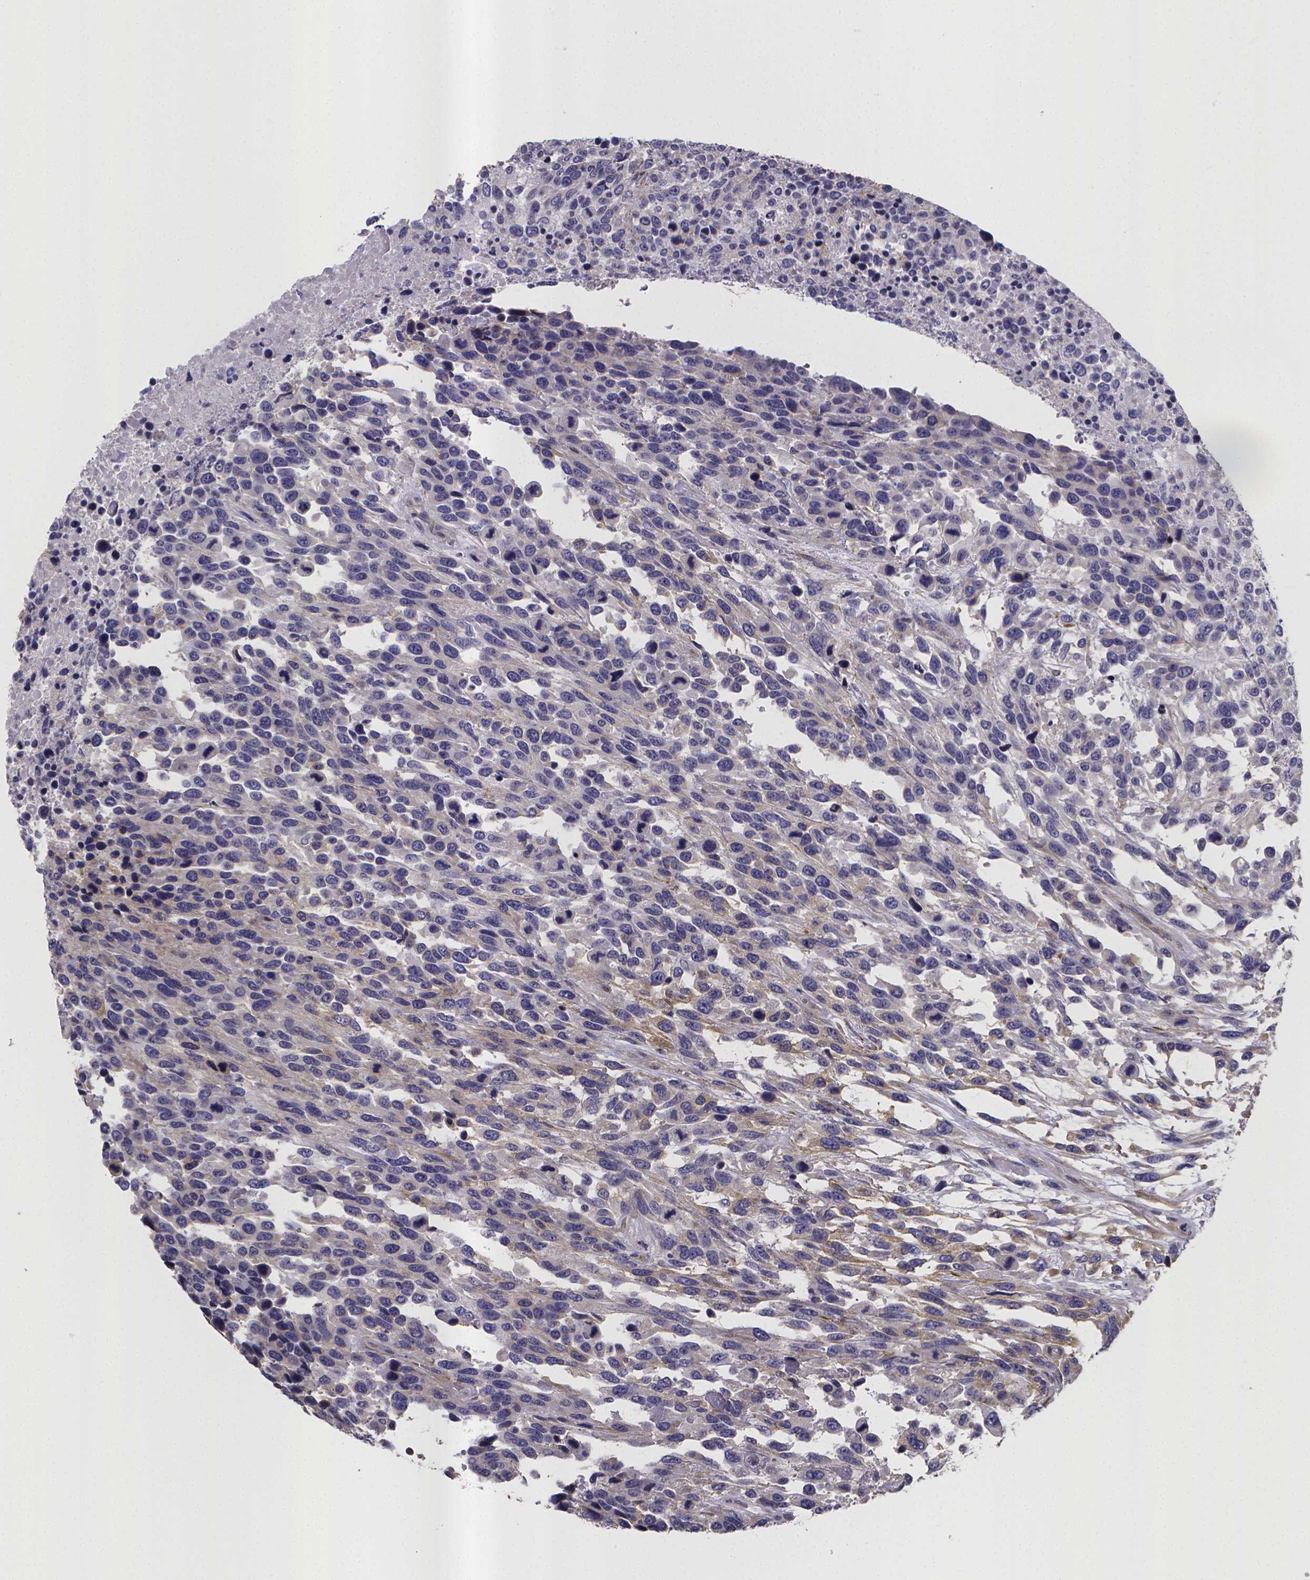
{"staining": {"intensity": "negative", "quantity": "none", "location": "none"}, "tissue": "urothelial cancer", "cell_type": "Tumor cells", "image_type": "cancer", "snomed": [{"axis": "morphology", "description": "Urothelial carcinoma, High grade"}, {"axis": "topography", "description": "Urinary bladder"}], "caption": "There is no significant positivity in tumor cells of urothelial carcinoma (high-grade).", "gene": "RERG", "patient": {"sex": "female", "age": 70}}